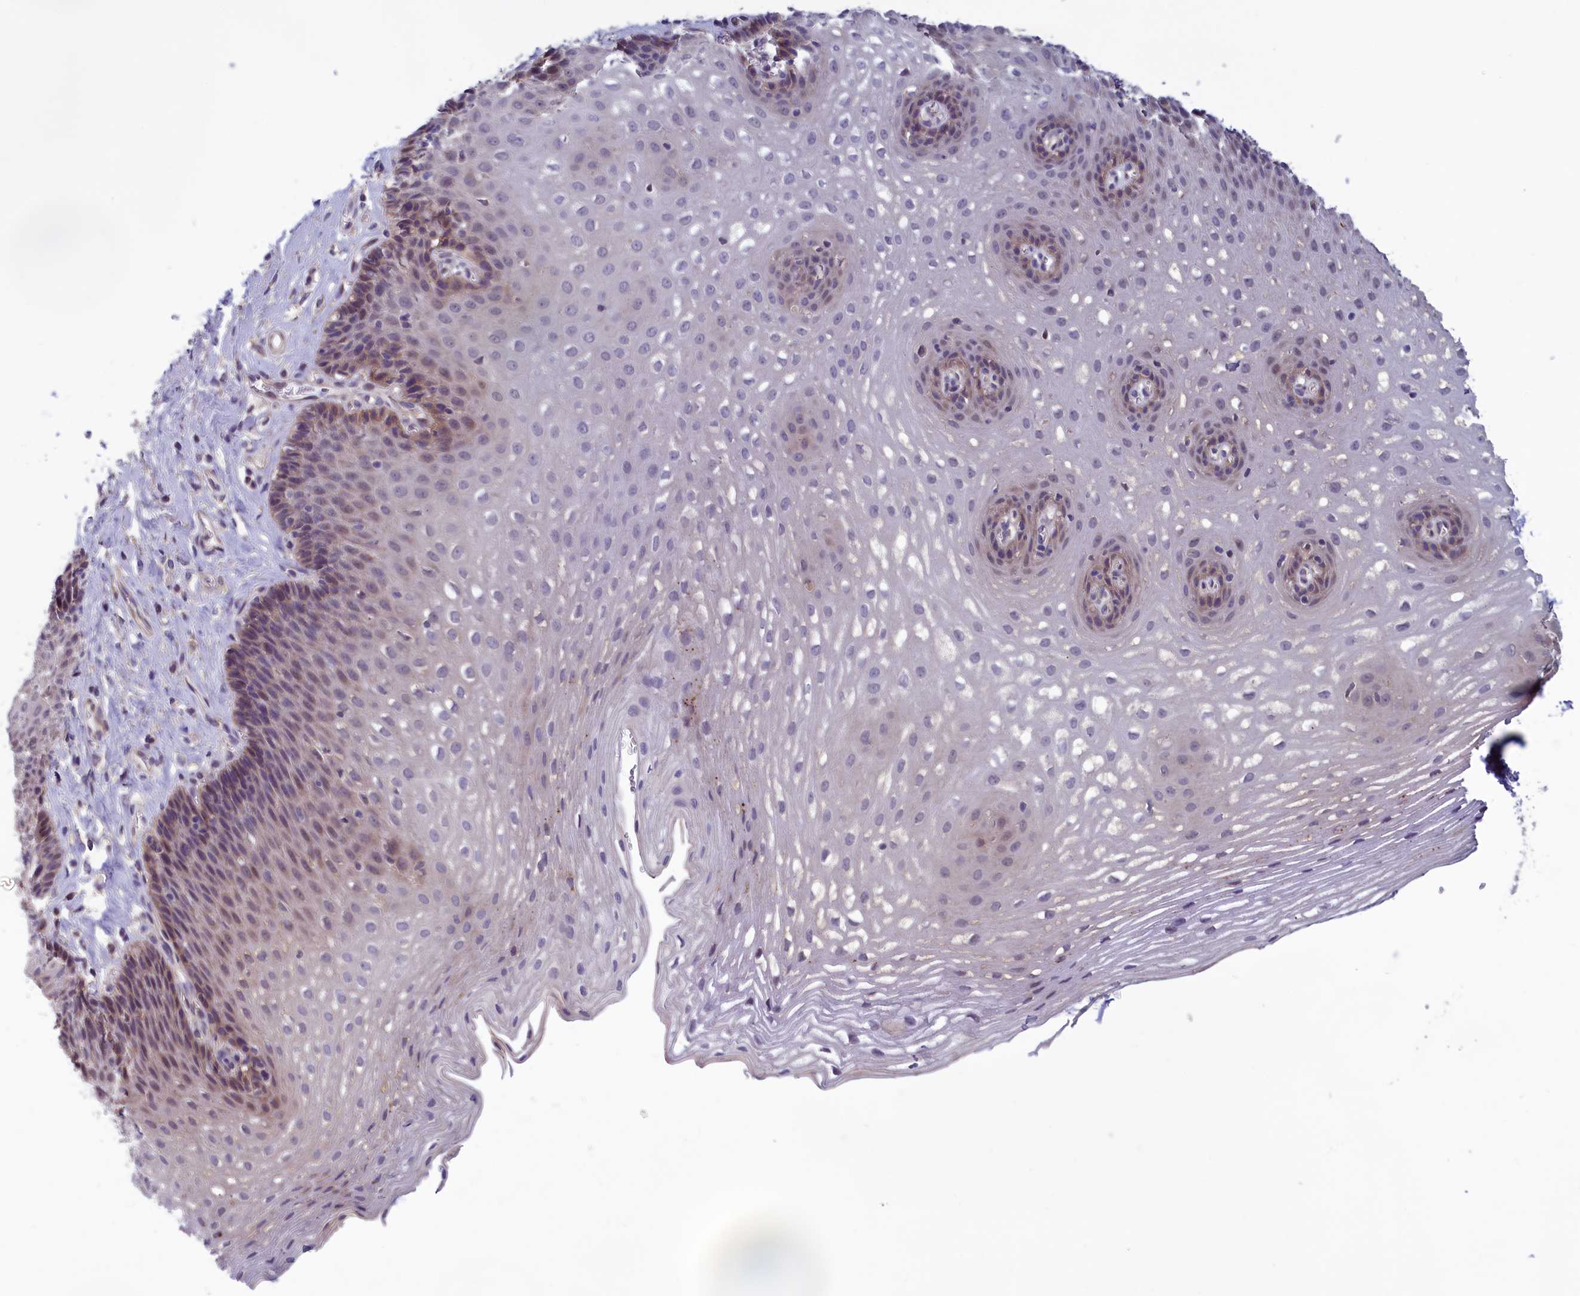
{"staining": {"intensity": "weak", "quantity": "25%-75%", "location": "cytoplasmic/membranous"}, "tissue": "esophagus", "cell_type": "Squamous epithelial cells", "image_type": "normal", "snomed": [{"axis": "morphology", "description": "Normal tissue, NOS"}, {"axis": "topography", "description": "Esophagus"}], "caption": "Immunohistochemical staining of normal esophagus demonstrates low levels of weak cytoplasmic/membranous expression in about 25%-75% of squamous epithelial cells. (brown staining indicates protein expression, while blue staining denotes nuclei).", "gene": "HECA", "patient": {"sex": "female", "age": 66}}